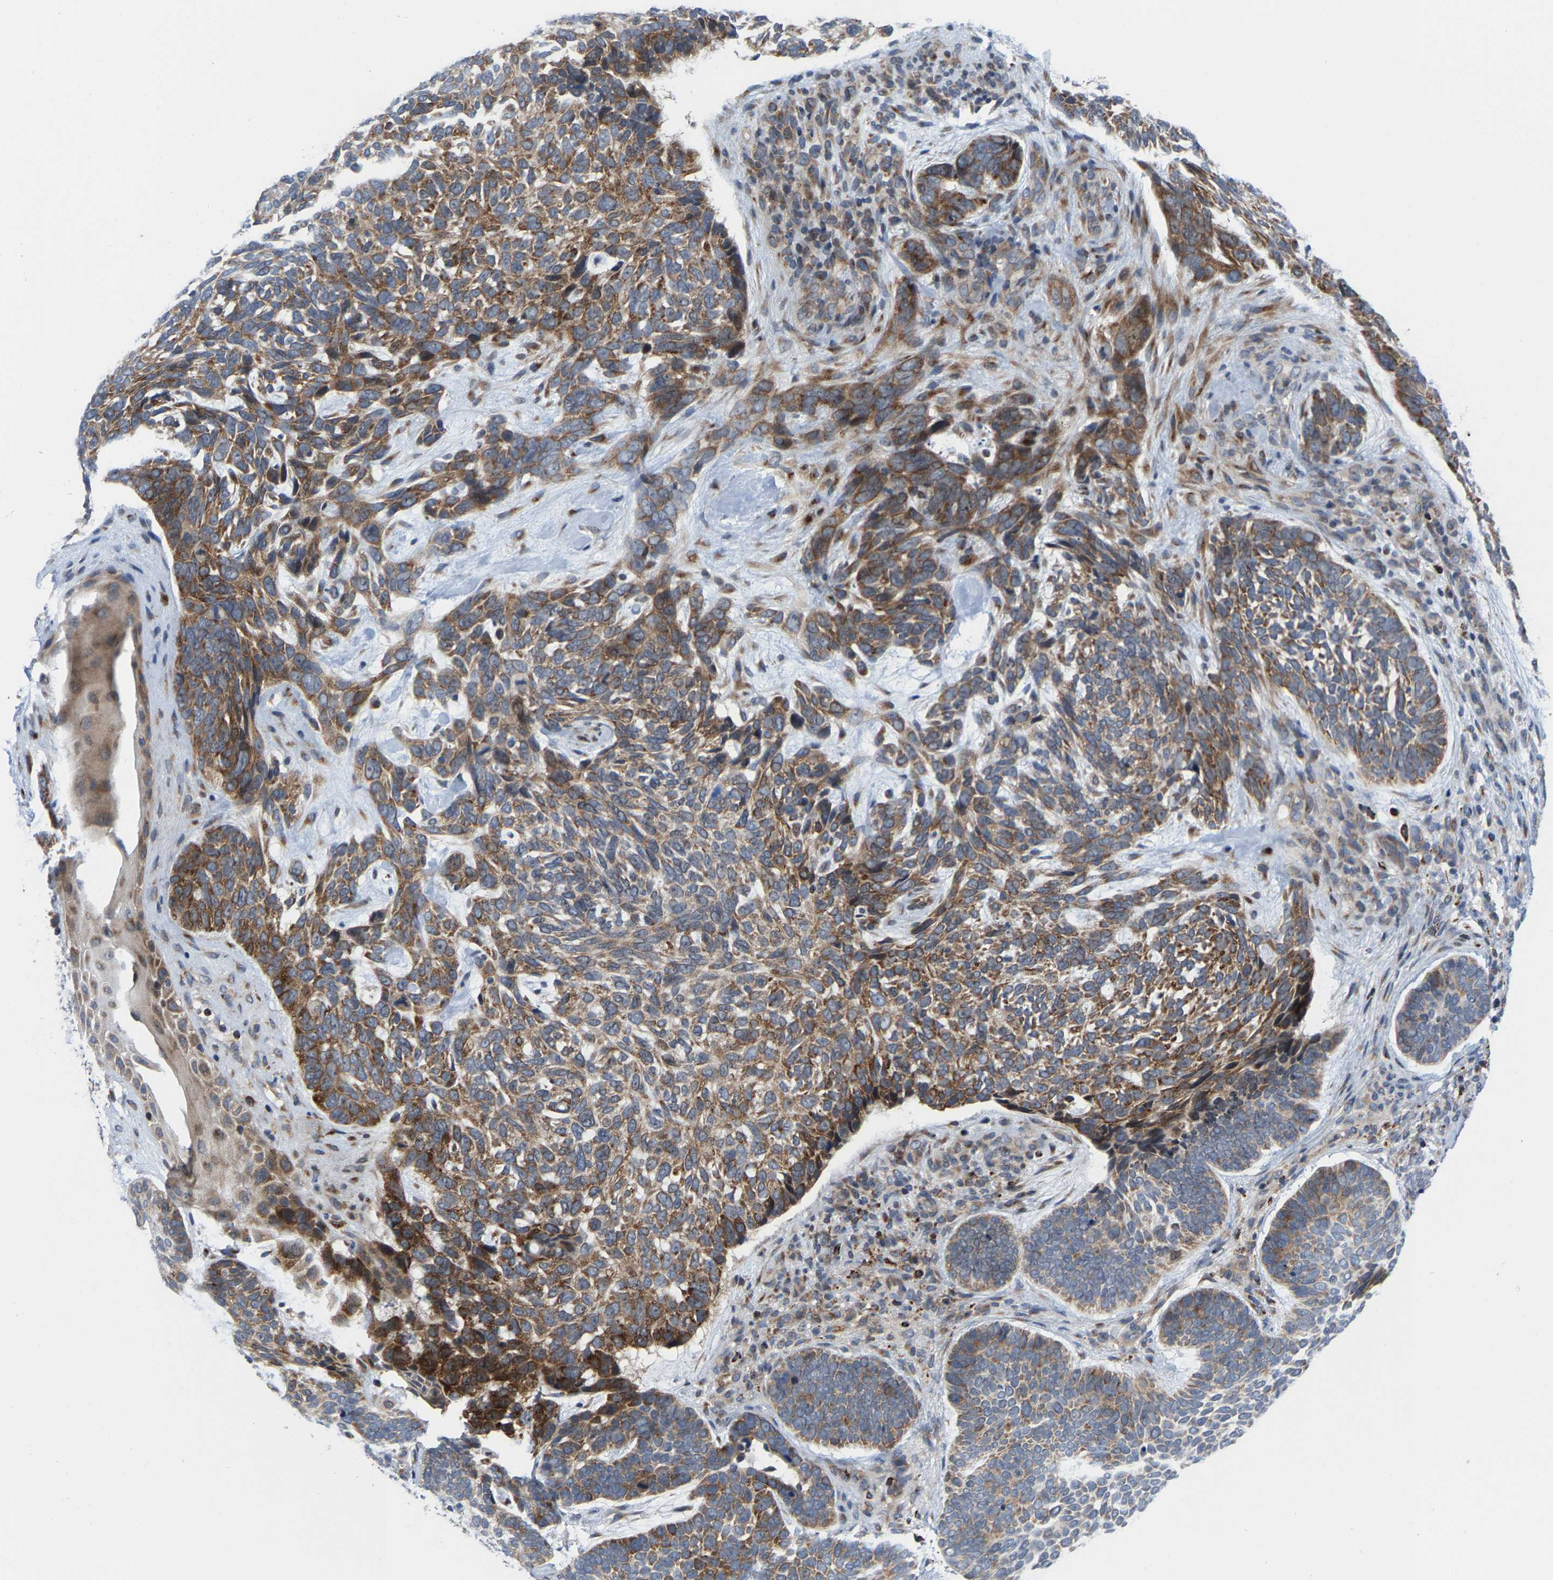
{"staining": {"intensity": "moderate", "quantity": ">75%", "location": "cytoplasmic/membranous"}, "tissue": "skin cancer", "cell_type": "Tumor cells", "image_type": "cancer", "snomed": [{"axis": "morphology", "description": "Basal cell carcinoma"}, {"axis": "topography", "description": "Skin"}, {"axis": "topography", "description": "Skin of head"}], "caption": "IHC staining of skin basal cell carcinoma, which exhibits medium levels of moderate cytoplasmic/membranous expression in approximately >75% of tumor cells indicating moderate cytoplasmic/membranous protein staining. The staining was performed using DAB (brown) for protein detection and nuclei were counterstained in hematoxylin (blue).", "gene": "TDRKH", "patient": {"sex": "female", "age": 85}}